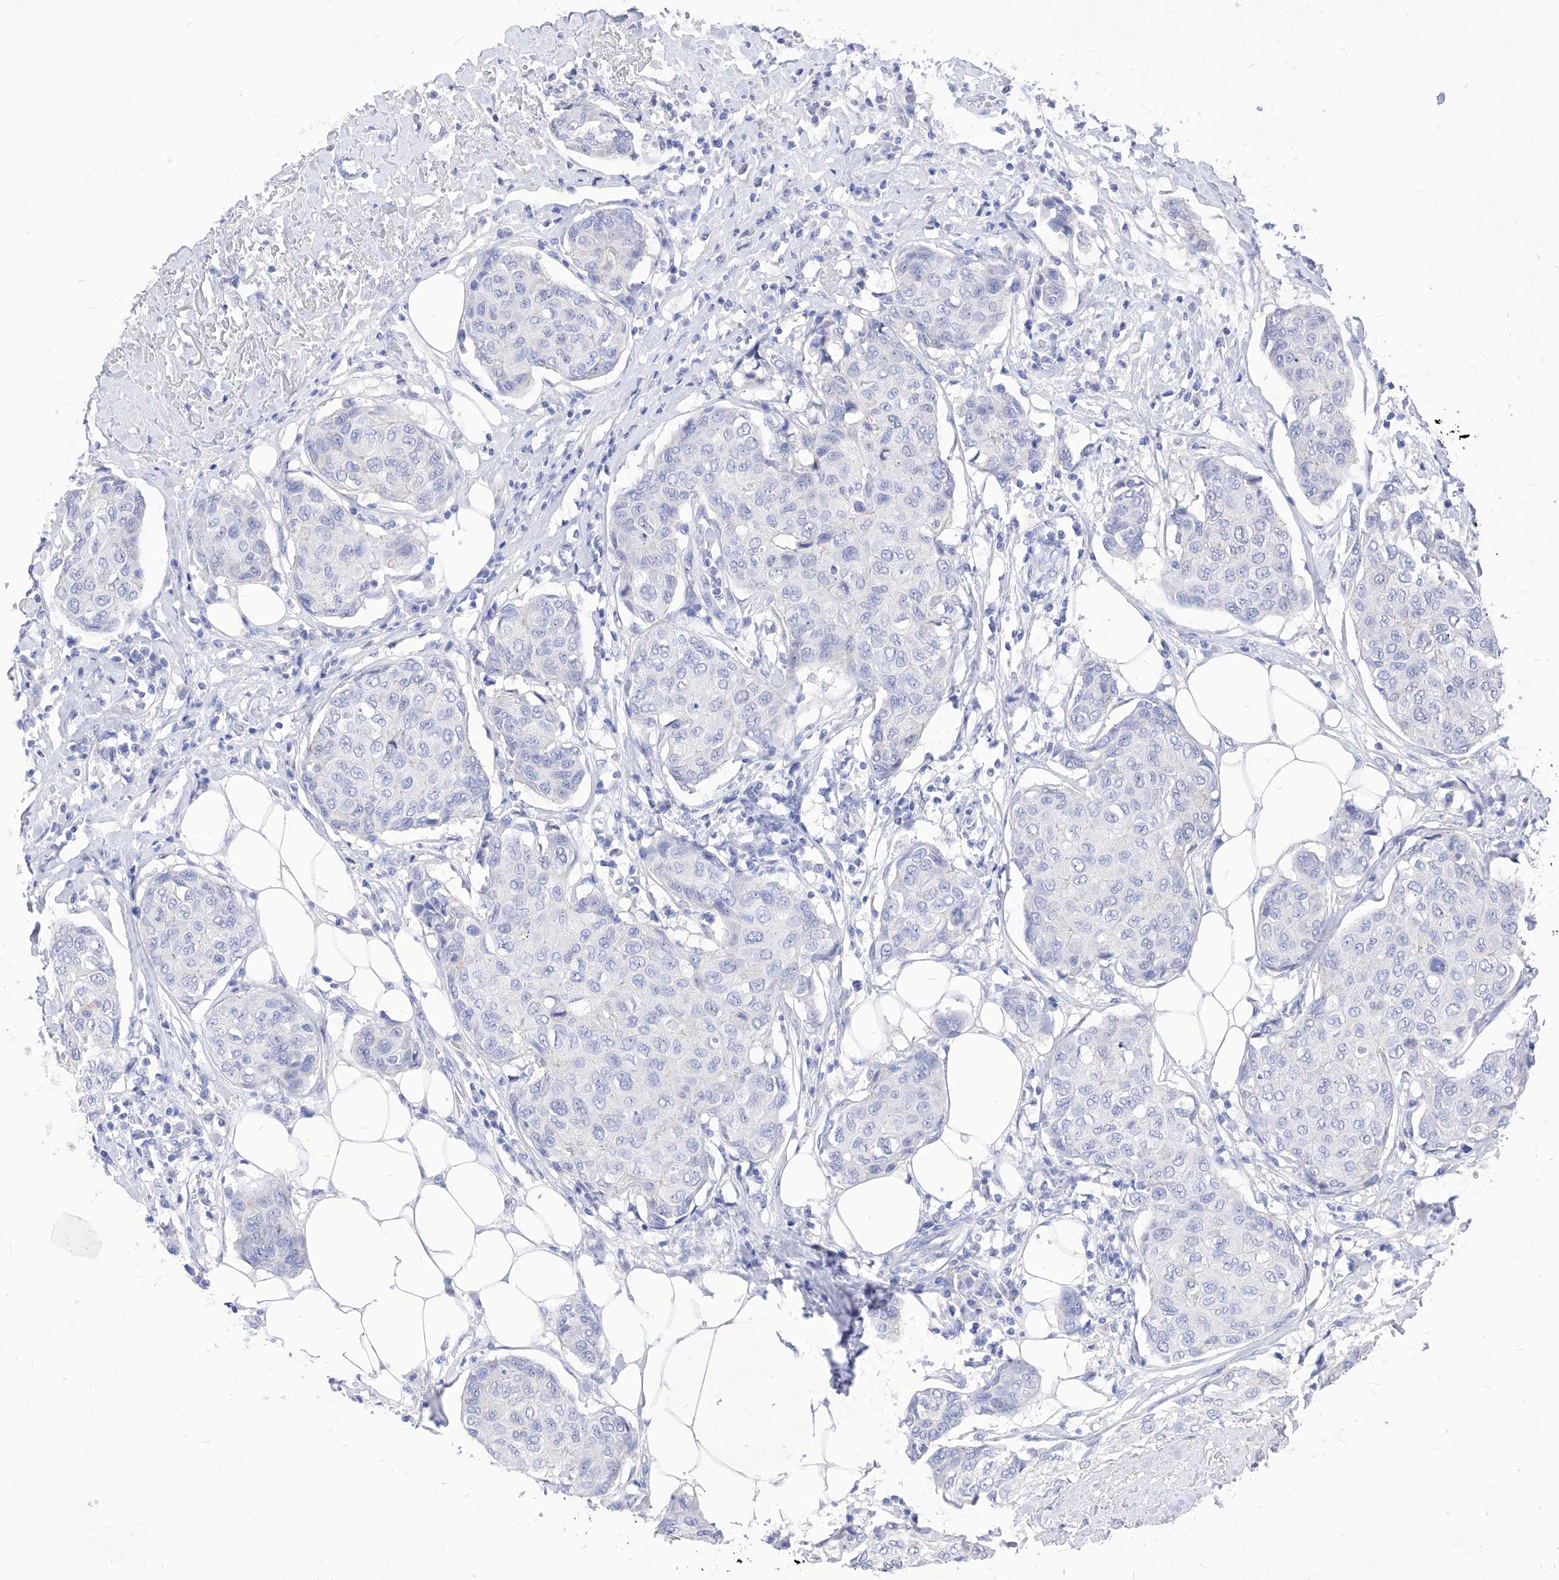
{"staining": {"intensity": "negative", "quantity": "none", "location": "none"}, "tissue": "breast cancer", "cell_type": "Tumor cells", "image_type": "cancer", "snomed": [{"axis": "morphology", "description": "Duct carcinoma"}, {"axis": "topography", "description": "Breast"}], "caption": "High power microscopy photomicrograph of an immunohistochemistry (IHC) histopathology image of breast cancer (invasive ductal carcinoma), revealing no significant expression in tumor cells.", "gene": "VAX1", "patient": {"sex": "female", "age": 80}}